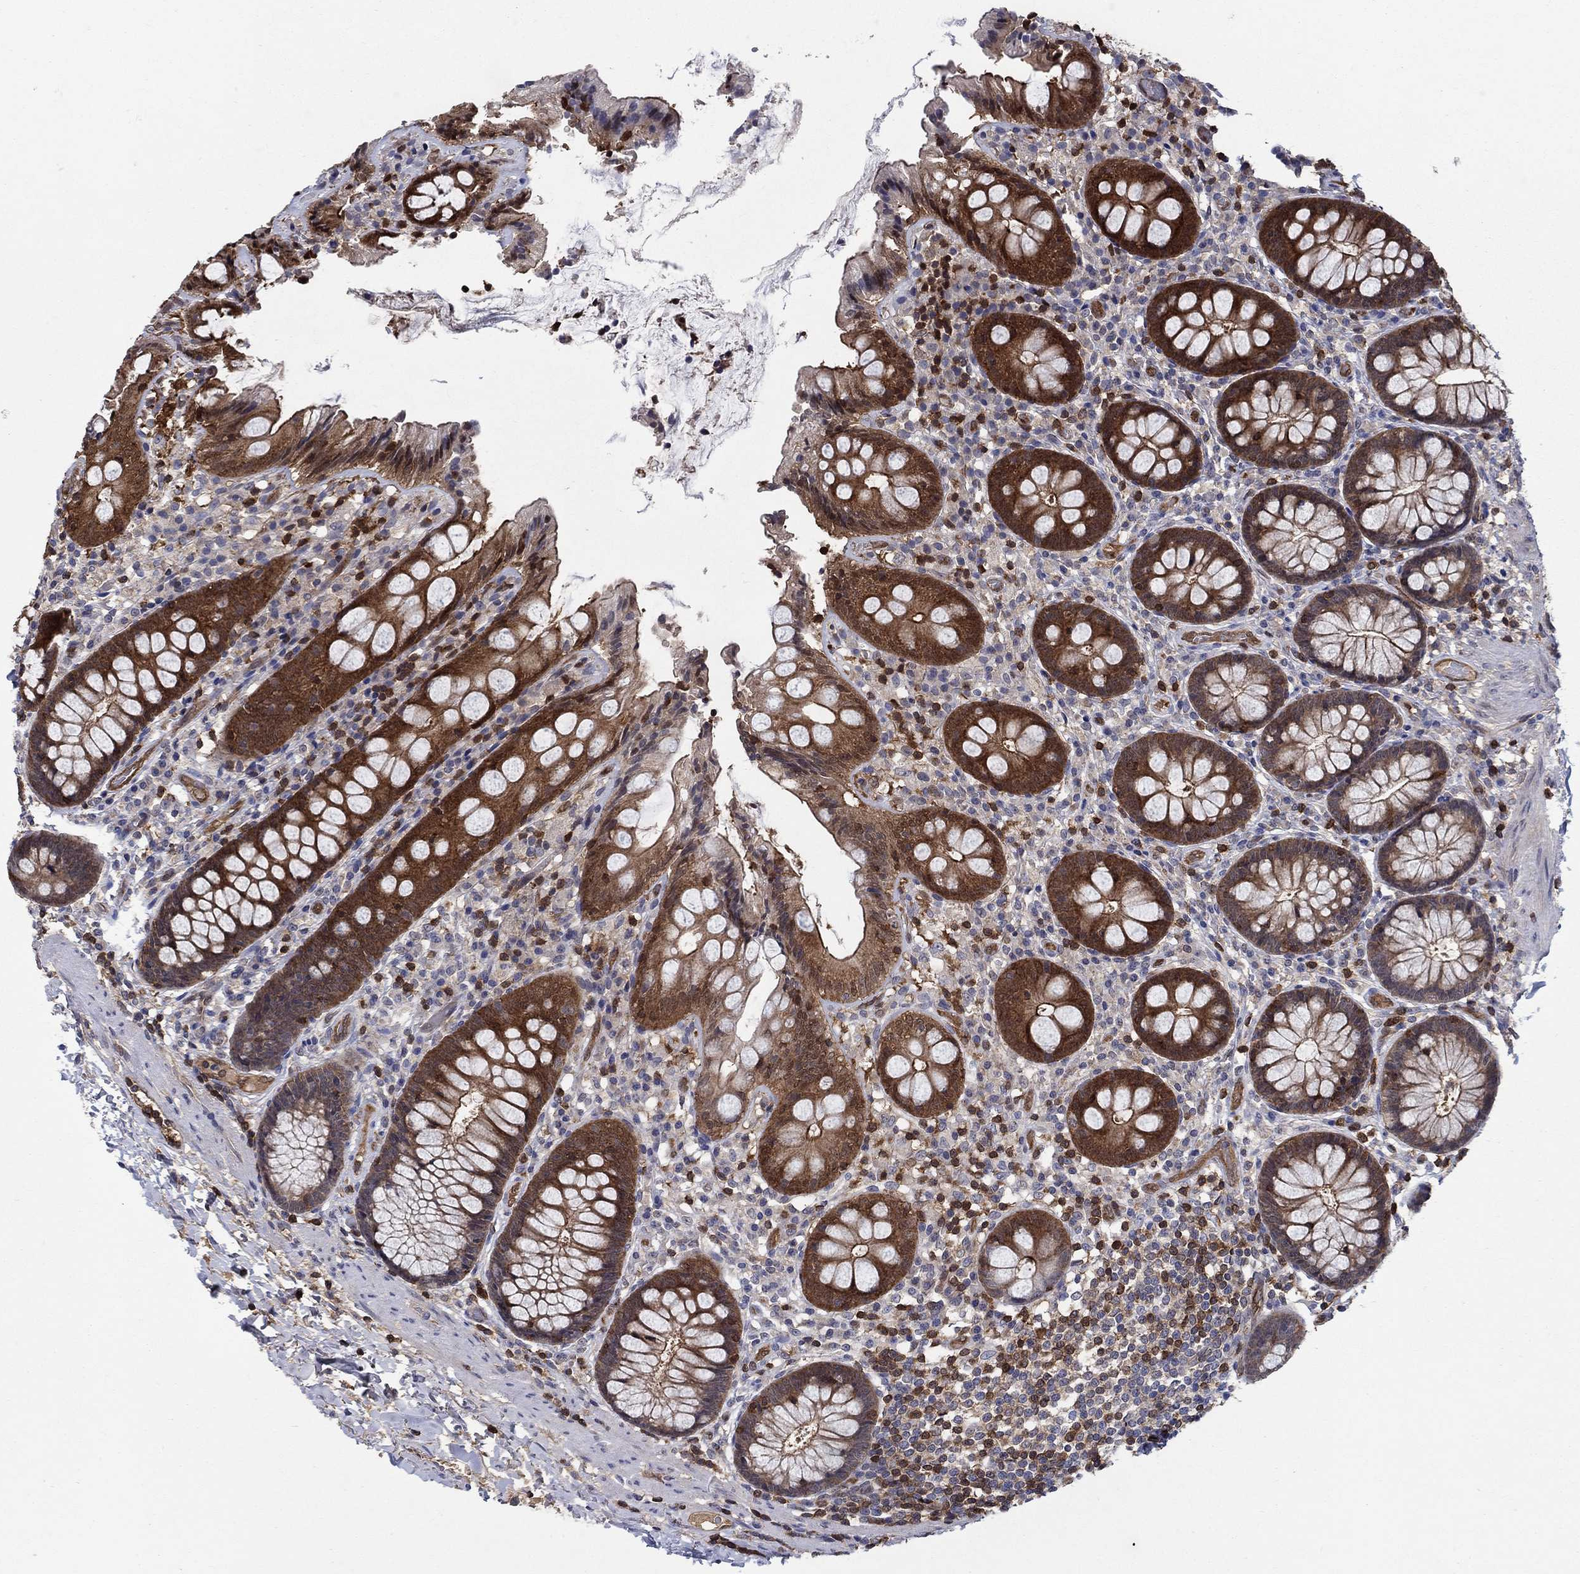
{"staining": {"intensity": "moderate", "quantity": "25%-75%", "location": "cytoplasmic/membranous"}, "tissue": "colon", "cell_type": "Endothelial cells", "image_type": "normal", "snomed": [{"axis": "morphology", "description": "Normal tissue, NOS"}, {"axis": "topography", "description": "Colon"}], "caption": "Moderate cytoplasmic/membranous protein staining is present in approximately 25%-75% of endothelial cells in colon.", "gene": "AGFG2", "patient": {"sex": "female", "age": 86}}